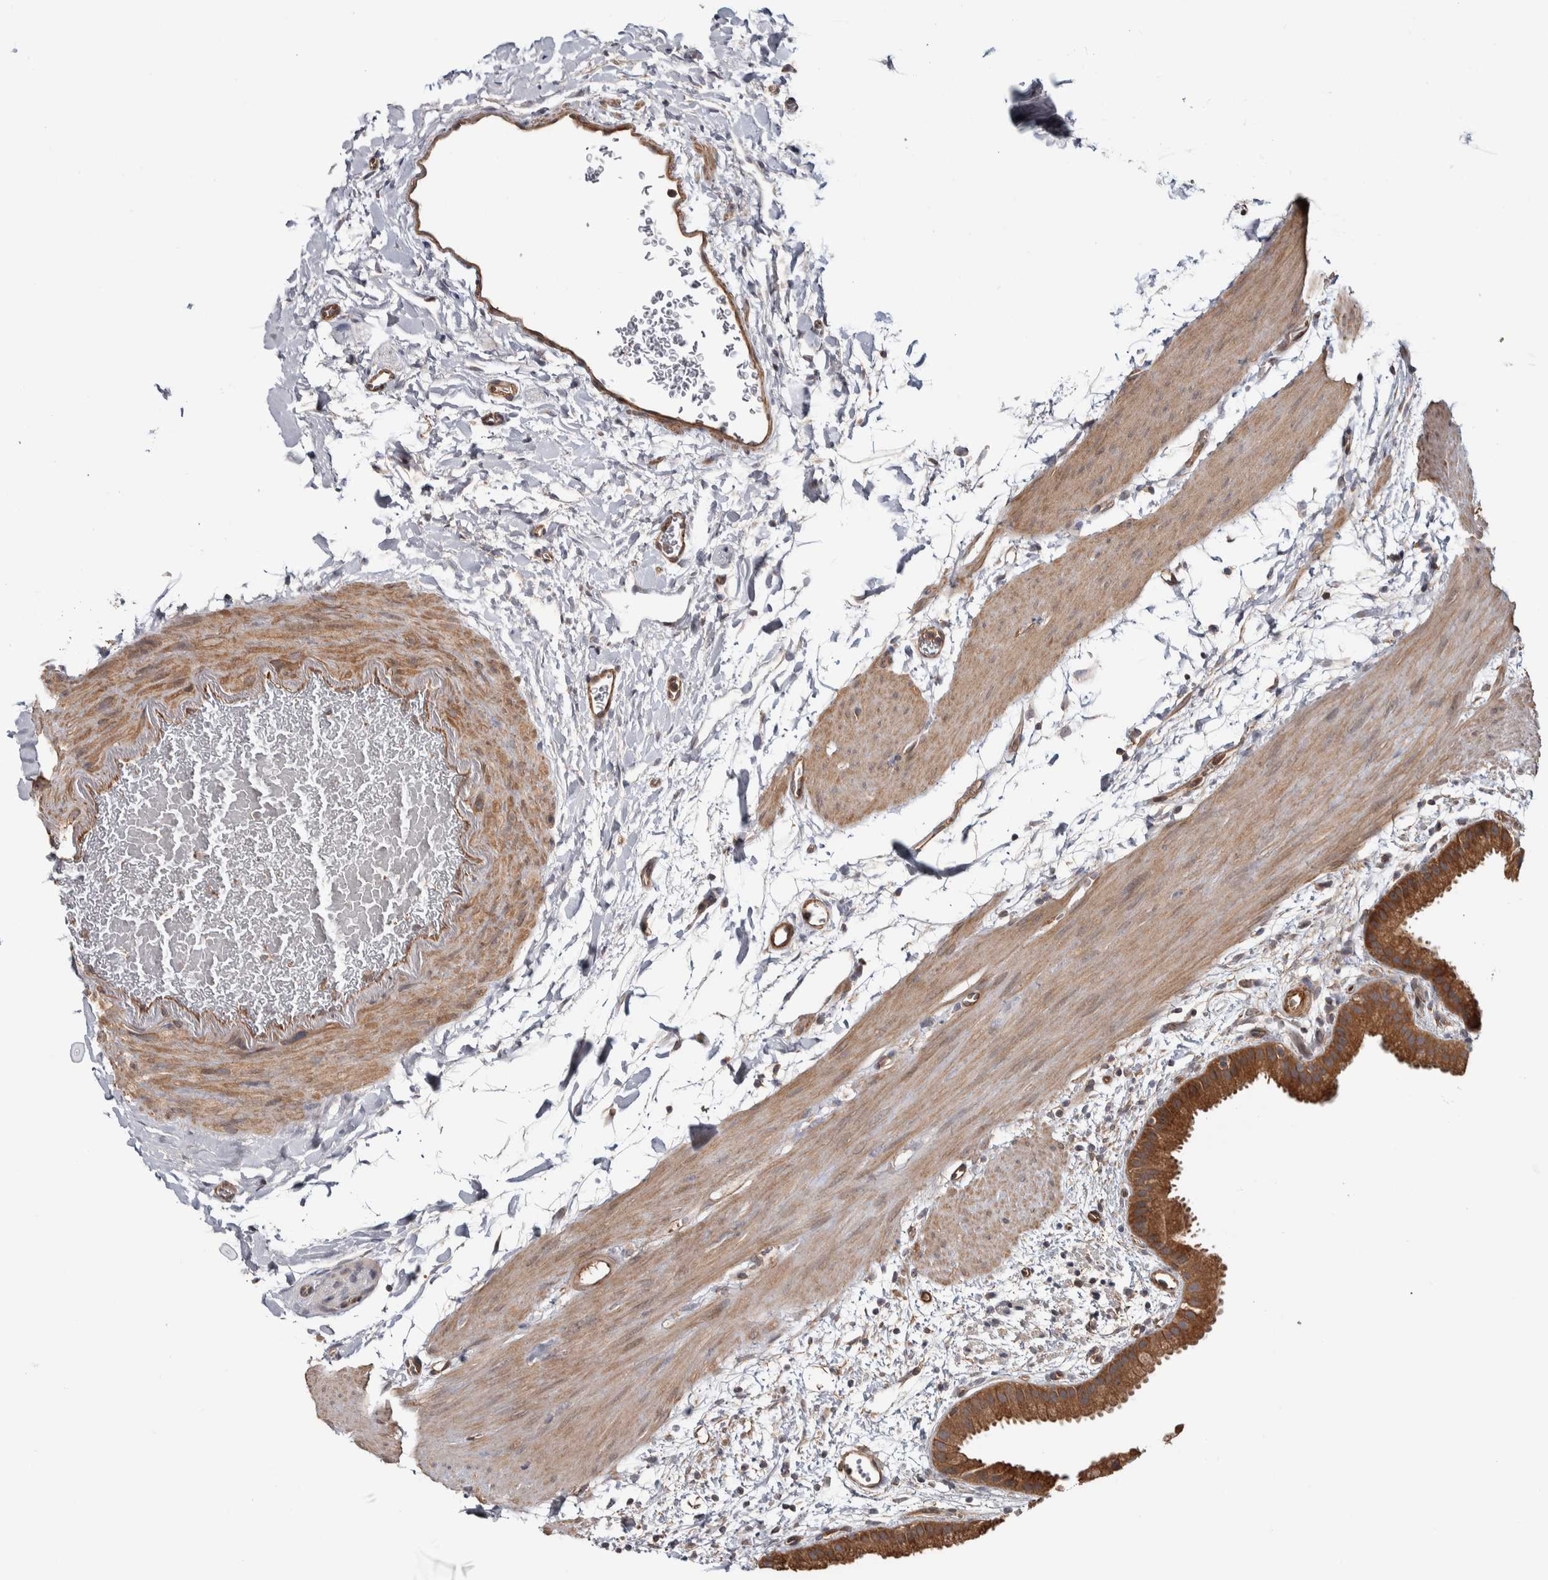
{"staining": {"intensity": "moderate", "quantity": ">75%", "location": "cytoplasmic/membranous"}, "tissue": "gallbladder", "cell_type": "Glandular cells", "image_type": "normal", "snomed": [{"axis": "morphology", "description": "Normal tissue, NOS"}, {"axis": "topography", "description": "Gallbladder"}], "caption": "Immunohistochemical staining of unremarkable gallbladder reveals medium levels of moderate cytoplasmic/membranous expression in approximately >75% of glandular cells.", "gene": "CHMP4C", "patient": {"sex": "female", "age": 64}}